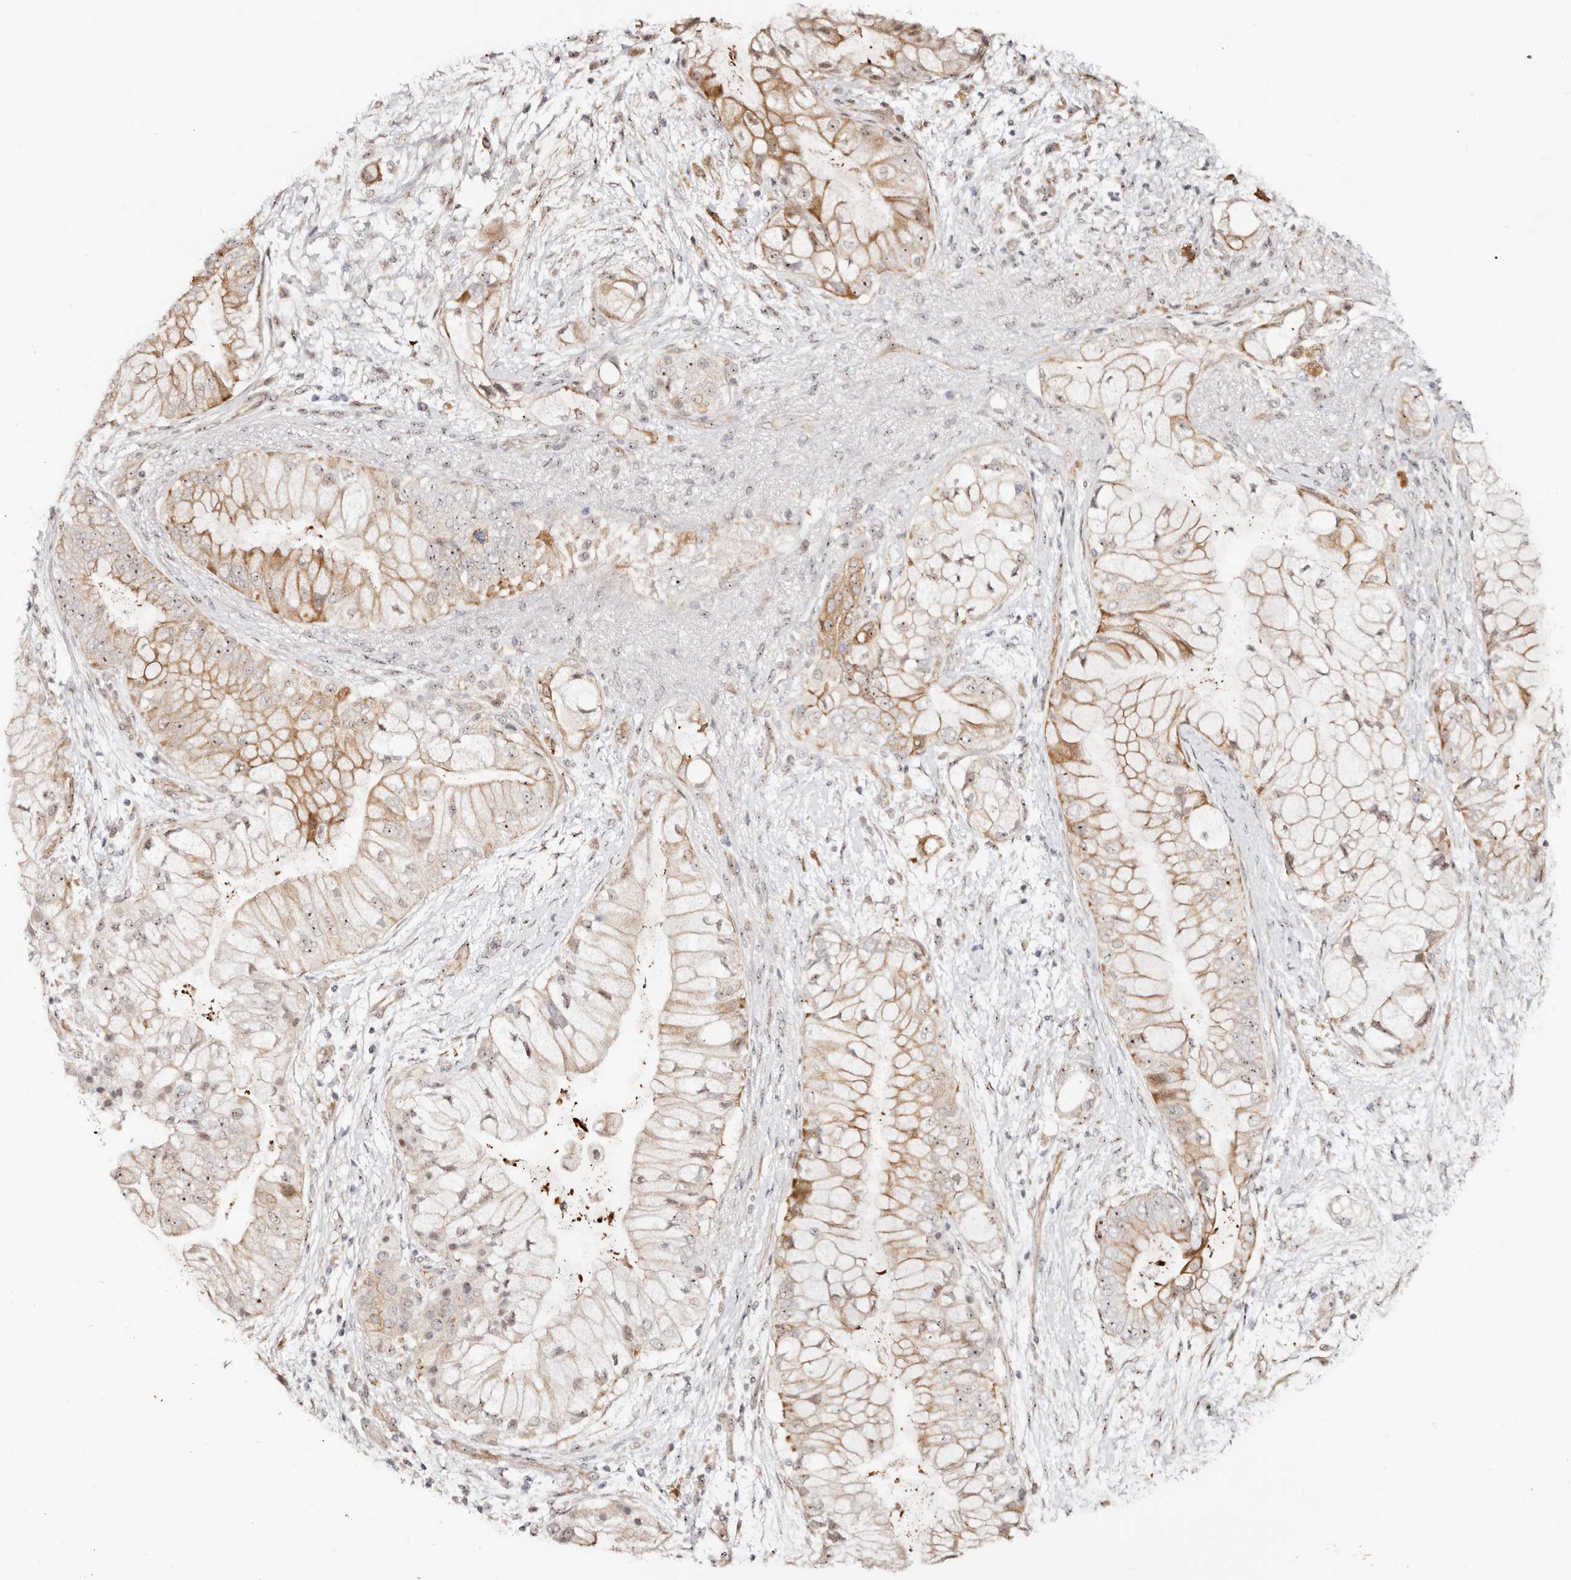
{"staining": {"intensity": "moderate", "quantity": "25%-75%", "location": "cytoplasmic/membranous,nuclear"}, "tissue": "pancreatic cancer", "cell_type": "Tumor cells", "image_type": "cancer", "snomed": [{"axis": "morphology", "description": "Adenocarcinoma, NOS"}, {"axis": "topography", "description": "Pancreas"}], "caption": "This histopathology image exhibits IHC staining of adenocarcinoma (pancreatic), with medium moderate cytoplasmic/membranous and nuclear staining in about 25%-75% of tumor cells.", "gene": "ODF2L", "patient": {"sex": "male", "age": 53}}